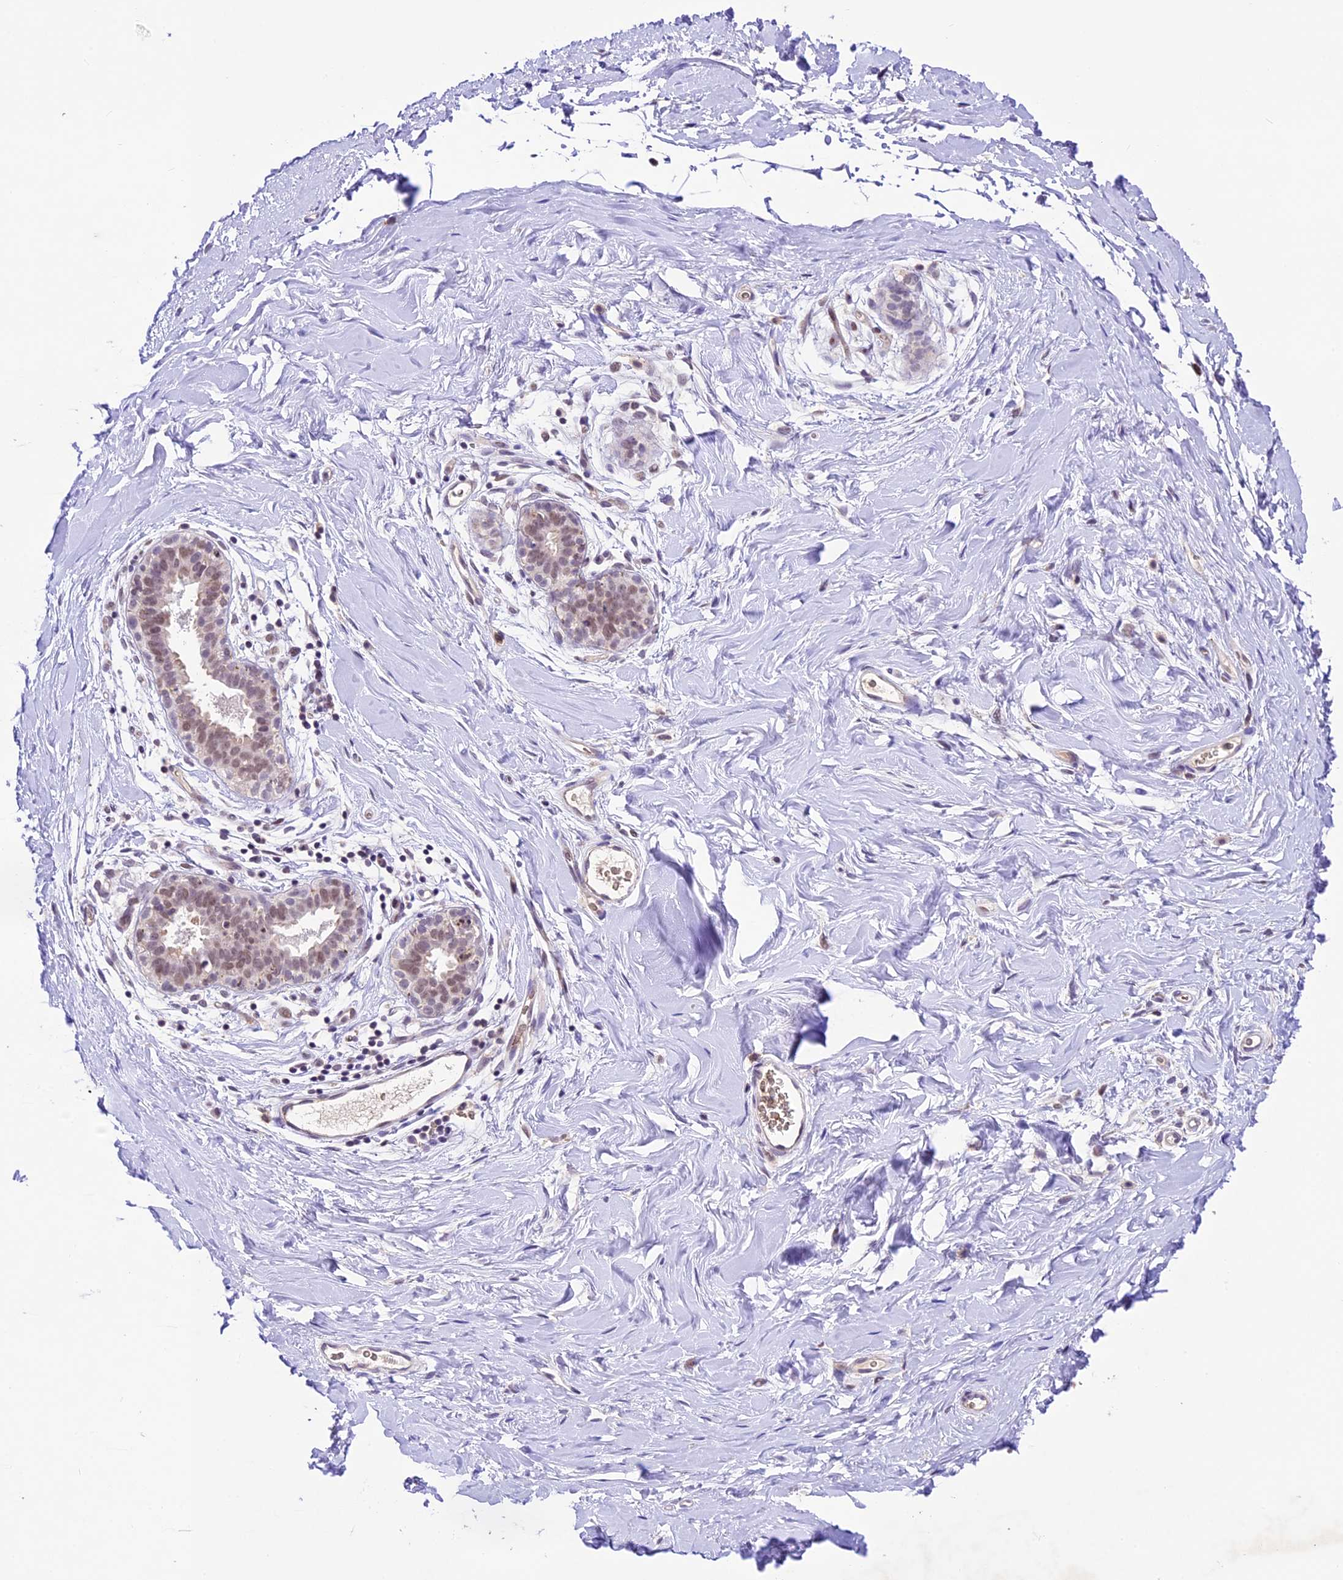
{"staining": {"intensity": "negative", "quantity": "none", "location": "none"}, "tissue": "adipose tissue", "cell_type": "Adipocytes", "image_type": "normal", "snomed": [{"axis": "morphology", "description": "Normal tissue, NOS"}, {"axis": "topography", "description": "Breast"}], "caption": "Adipocytes are negative for brown protein staining in unremarkable adipose tissue. Brightfield microscopy of immunohistochemistry stained with DAB (3,3'-diaminobenzidine) (brown) and hematoxylin (blue), captured at high magnification.", "gene": "SHKBP1", "patient": {"sex": "female", "age": 26}}